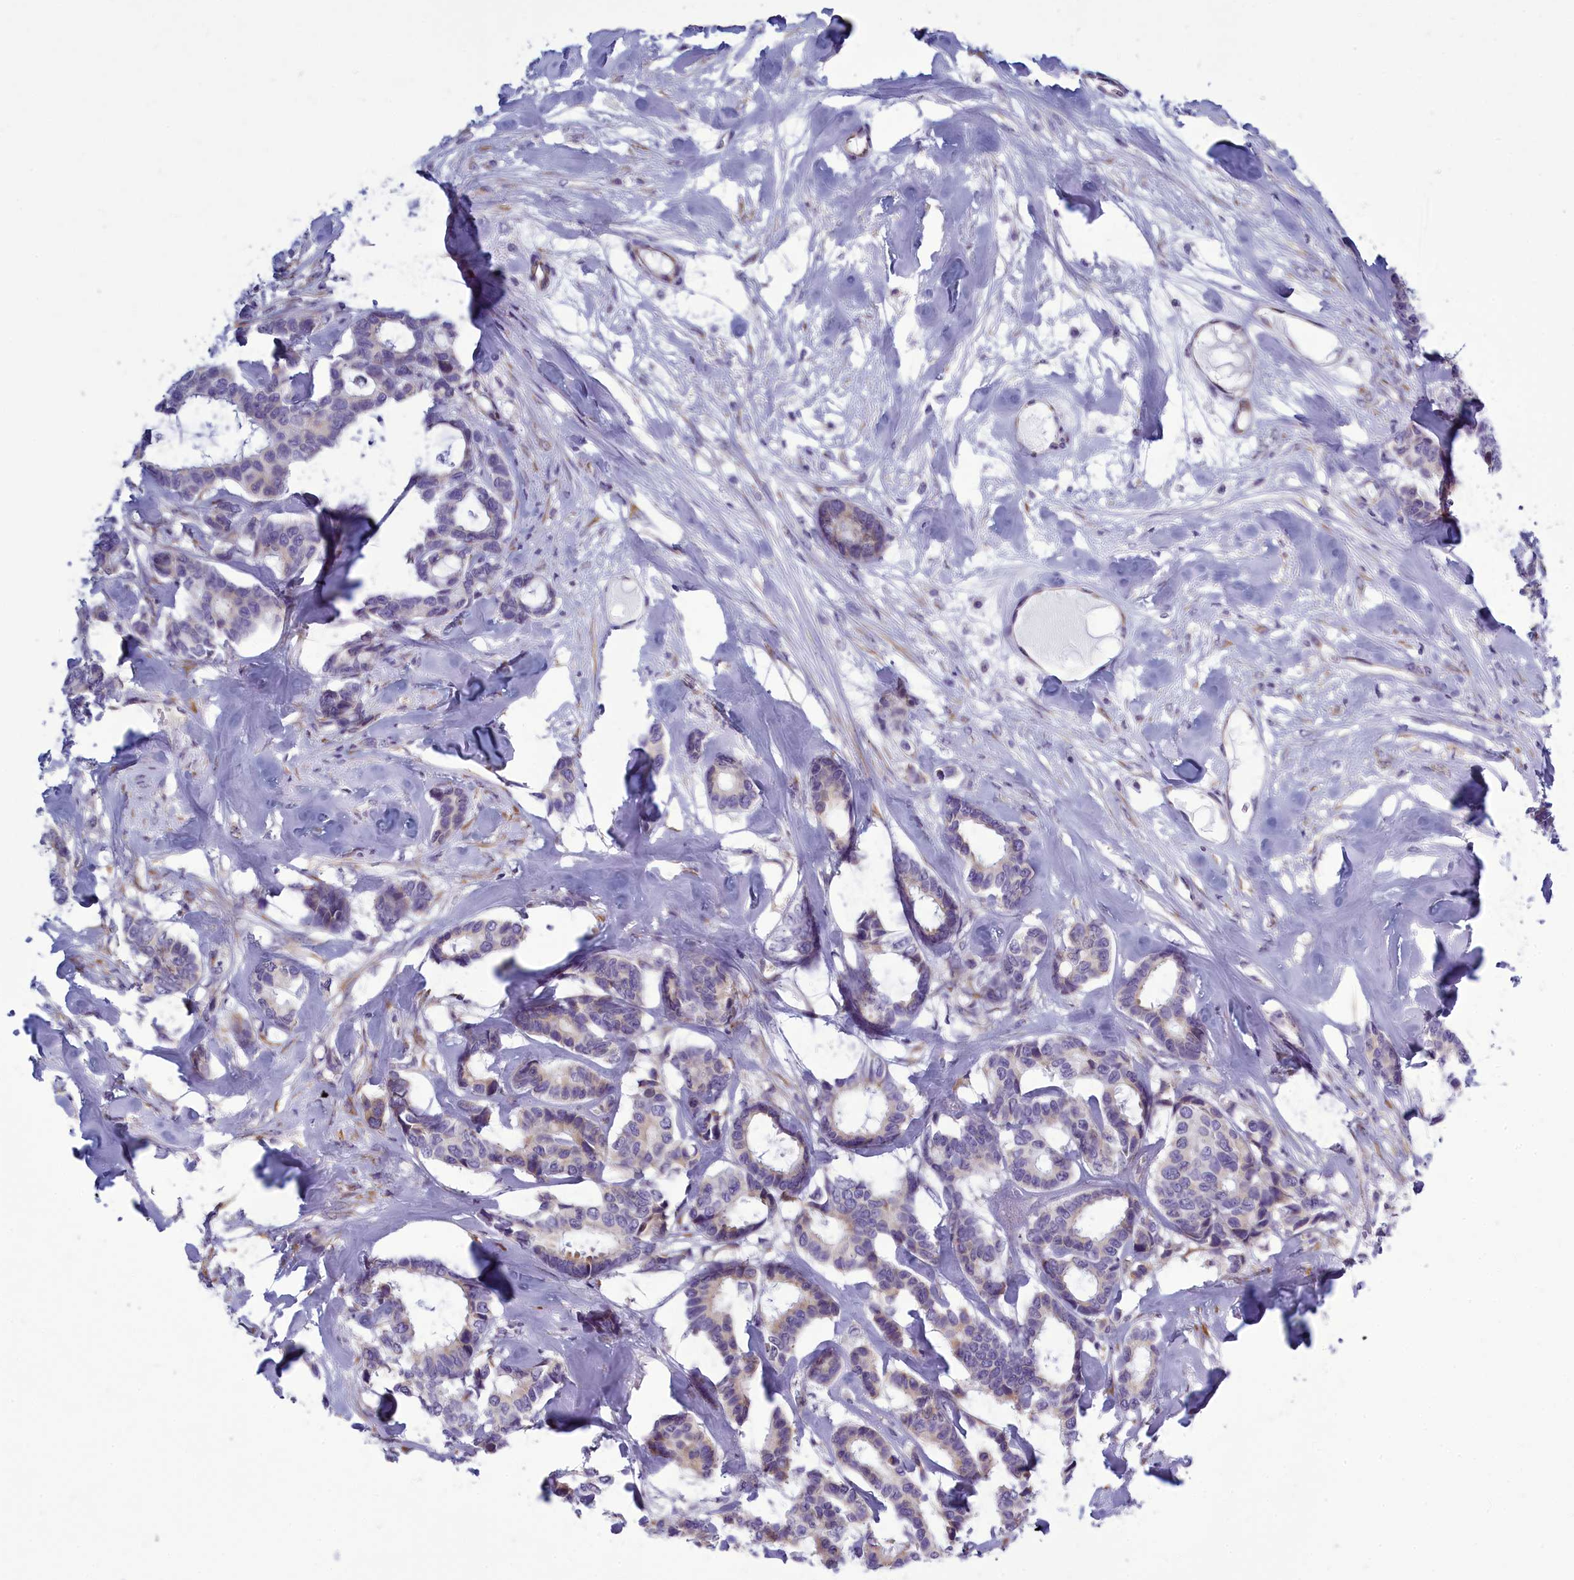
{"staining": {"intensity": "weak", "quantity": "<25%", "location": "cytoplasmic/membranous"}, "tissue": "breast cancer", "cell_type": "Tumor cells", "image_type": "cancer", "snomed": [{"axis": "morphology", "description": "Duct carcinoma"}, {"axis": "topography", "description": "Breast"}], "caption": "A histopathology image of human breast invasive ductal carcinoma is negative for staining in tumor cells.", "gene": "CENATAC", "patient": {"sex": "female", "age": 87}}